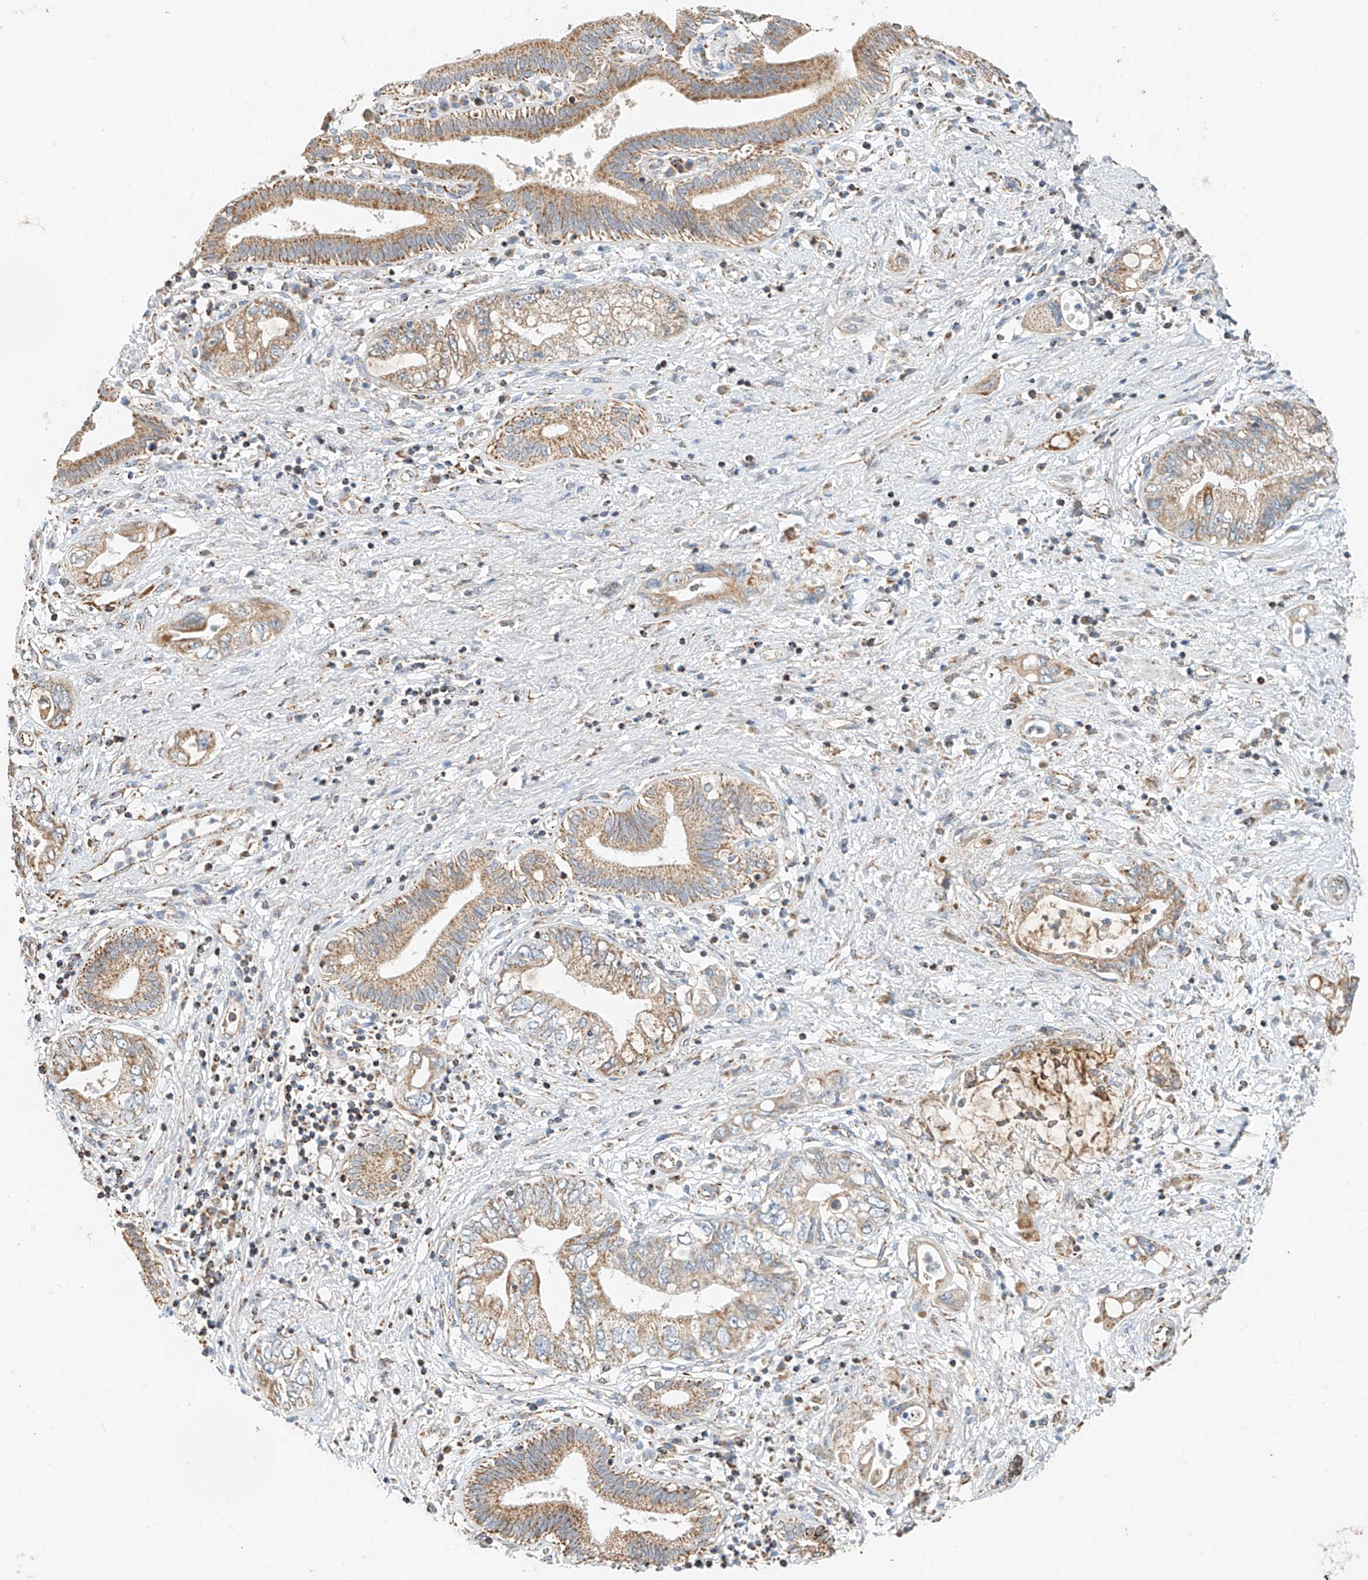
{"staining": {"intensity": "moderate", "quantity": ">75%", "location": "cytoplasmic/membranous"}, "tissue": "pancreatic cancer", "cell_type": "Tumor cells", "image_type": "cancer", "snomed": [{"axis": "morphology", "description": "Adenocarcinoma, NOS"}, {"axis": "topography", "description": "Pancreas"}], "caption": "Moderate cytoplasmic/membranous expression for a protein is appreciated in approximately >75% of tumor cells of pancreatic adenocarcinoma using immunohistochemistry.", "gene": "YIPF7", "patient": {"sex": "female", "age": 73}}